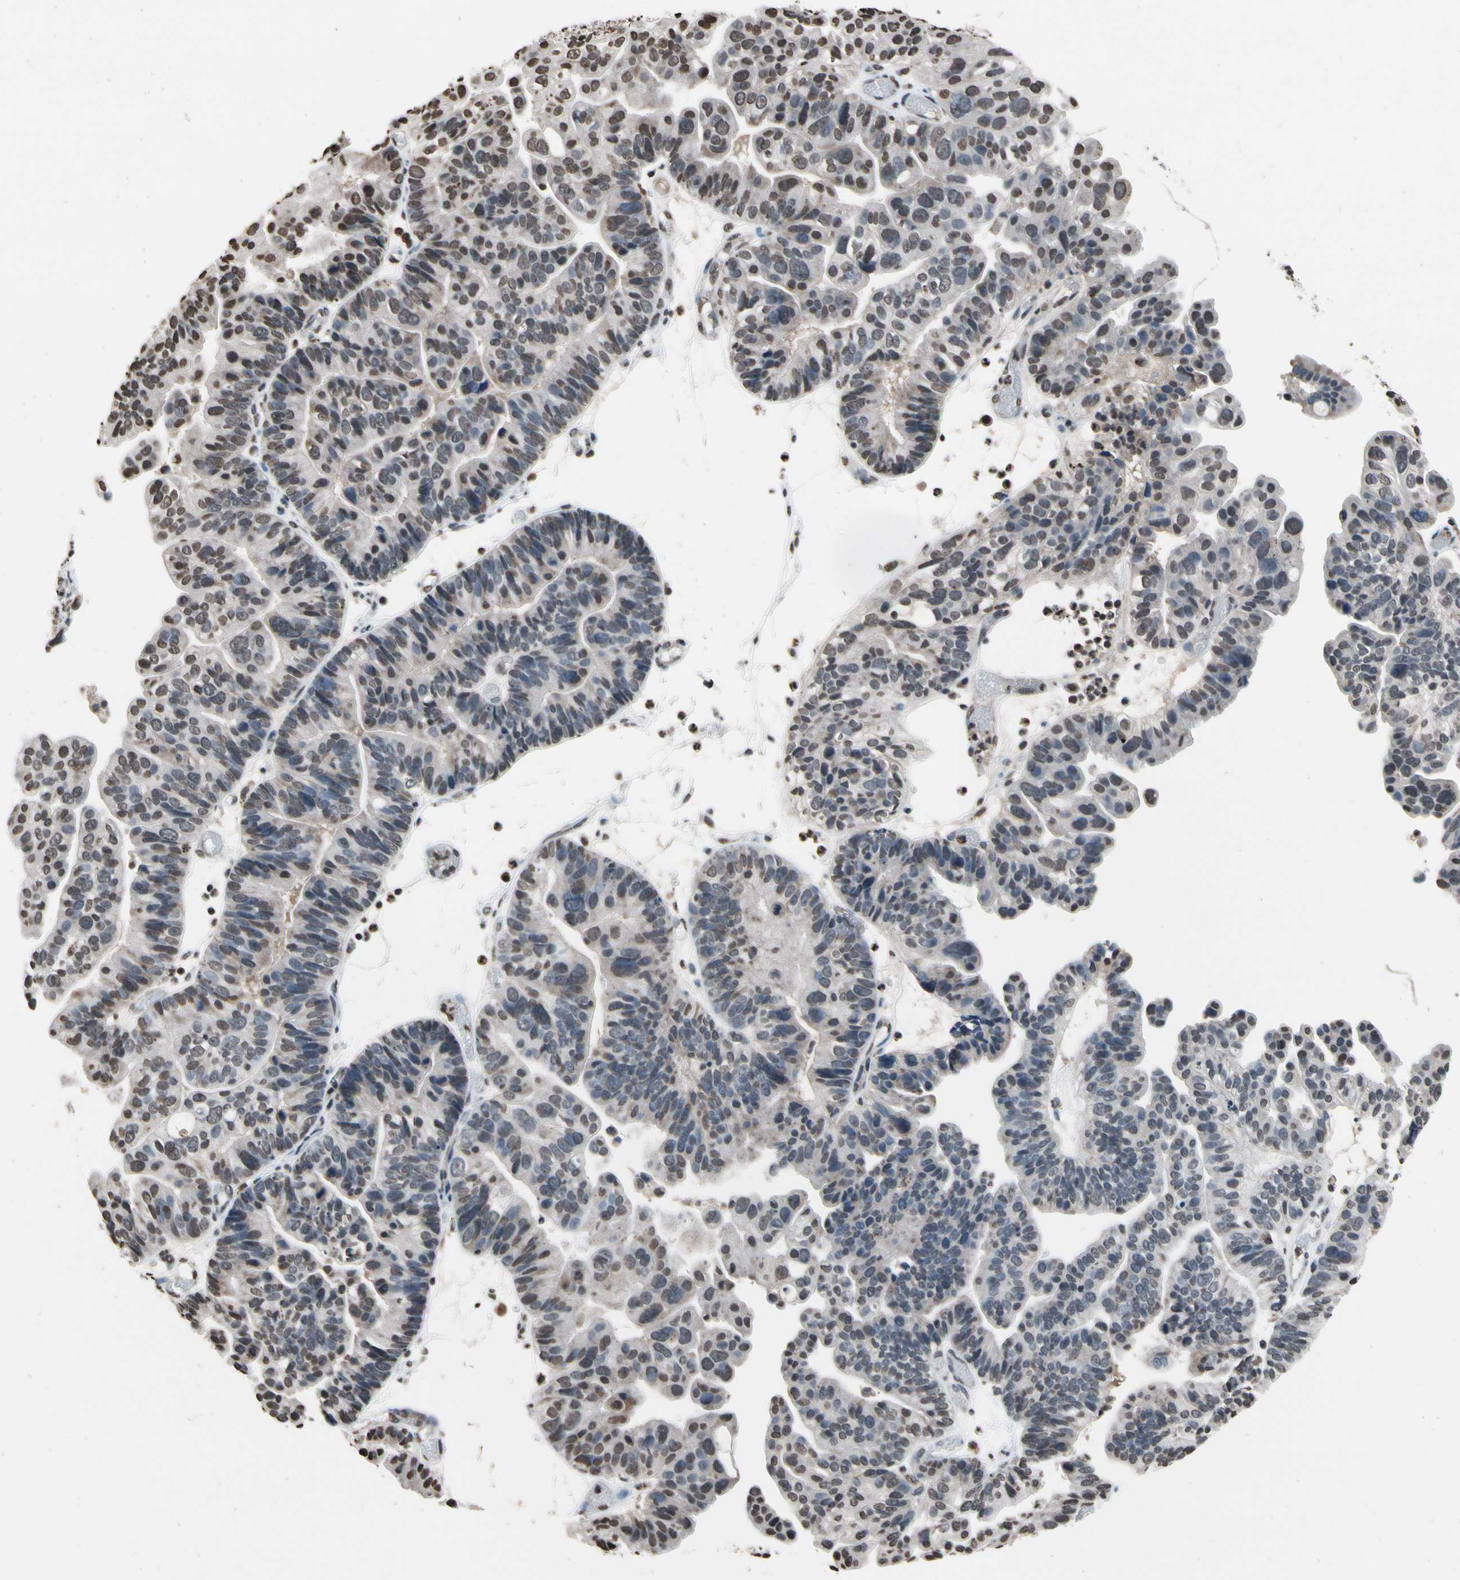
{"staining": {"intensity": "weak", "quantity": "25%-75%", "location": "nuclear"}, "tissue": "ovarian cancer", "cell_type": "Tumor cells", "image_type": "cancer", "snomed": [{"axis": "morphology", "description": "Cystadenocarcinoma, serous, NOS"}, {"axis": "topography", "description": "Ovary"}], "caption": "IHC of human ovarian cancer (serous cystadenocarcinoma) reveals low levels of weak nuclear expression in about 25%-75% of tumor cells.", "gene": "HIPK2", "patient": {"sex": "female", "age": 56}}